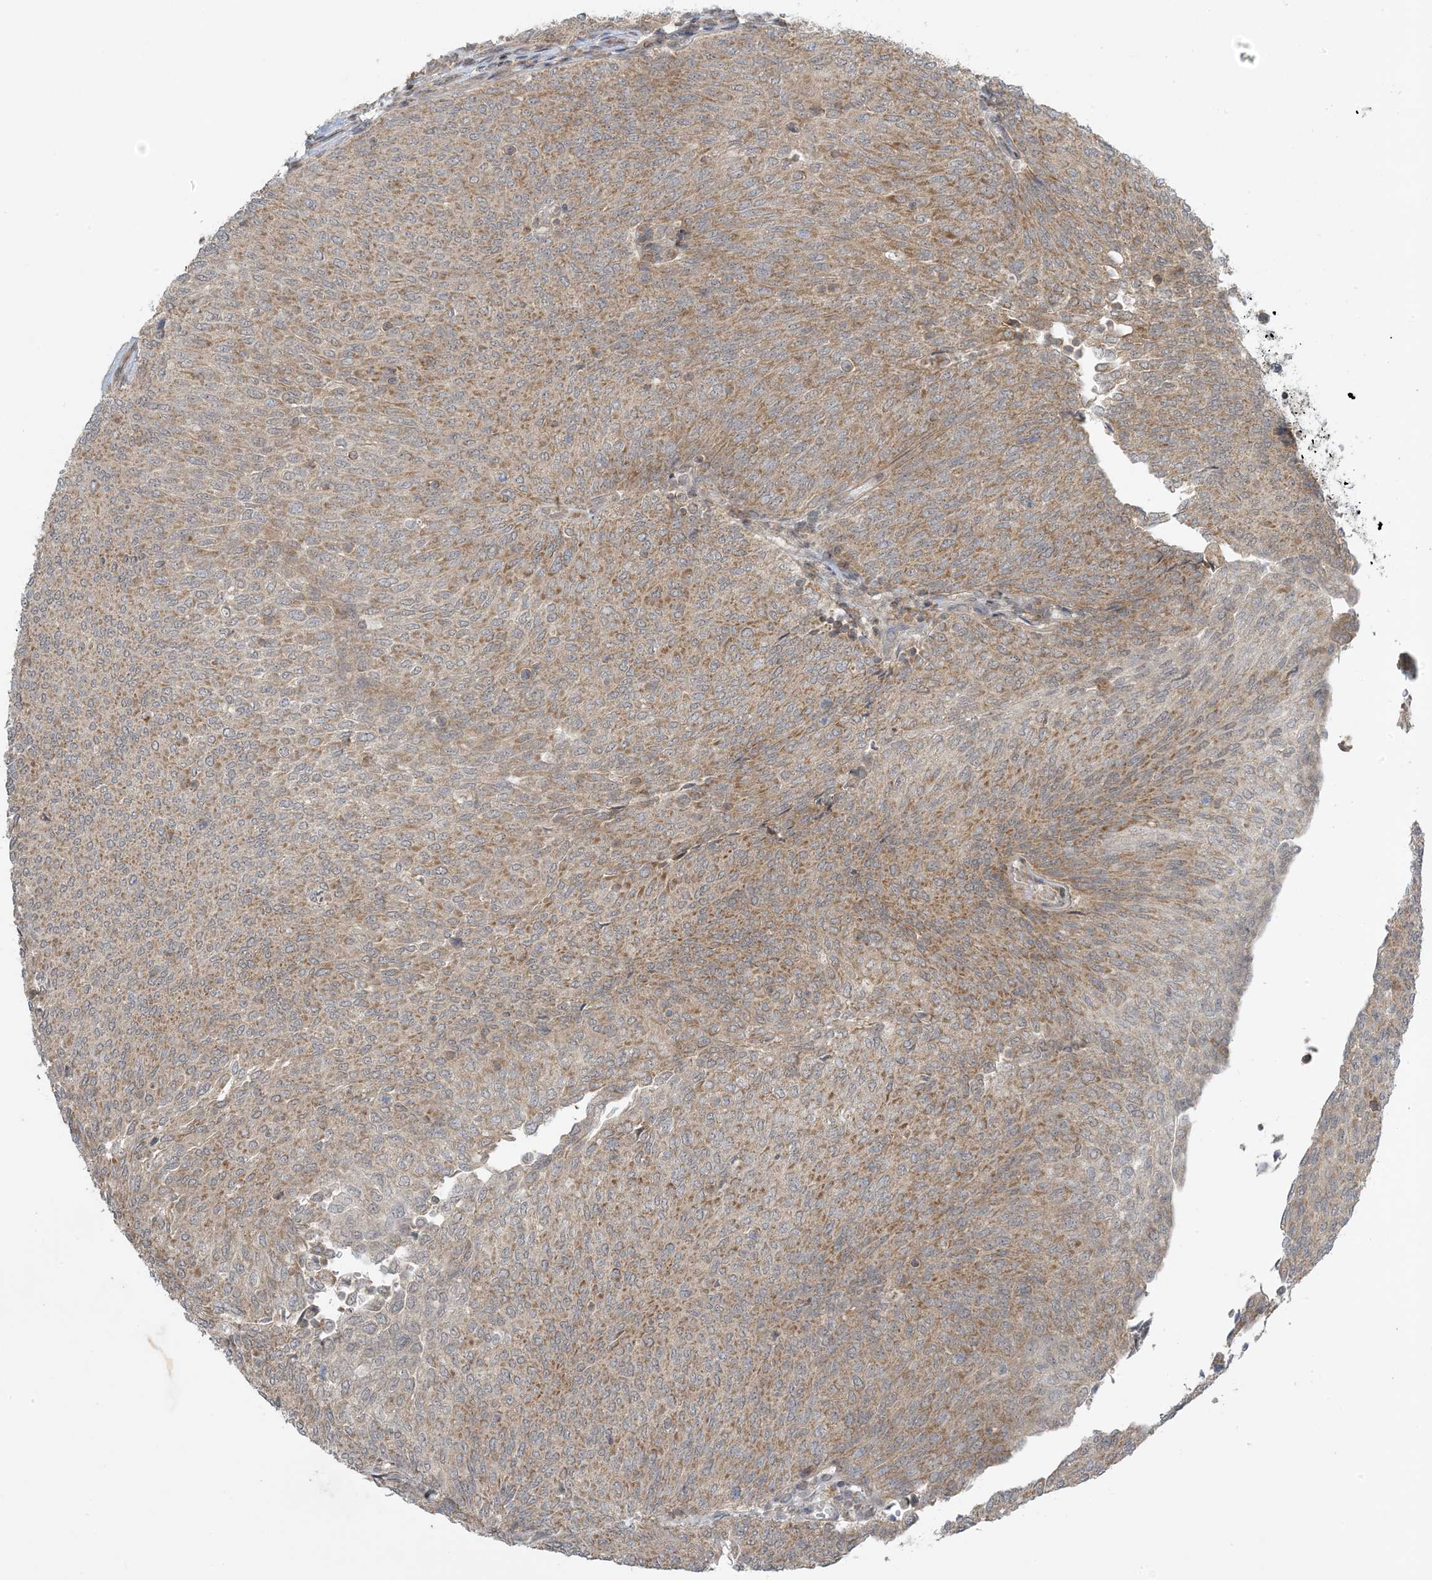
{"staining": {"intensity": "moderate", "quantity": ">75%", "location": "cytoplasmic/membranous"}, "tissue": "urothelial cancer", "cell_type": "Tumor cells", "image_type": "cancer", "snomed": [{"axis": "morphology", "description": "Urothelial carcinoma, Low grade"}, {"axis": "topography", "description": "Urinary bladder"}], "caption": "Moderate cytoplasmic/membranous protein expression is present in approximately >75% of tumor cells in low-grade urothelial carcinoma.", "gene": "PHLDB2", "patient": {"sex": "female", "age": 79}}